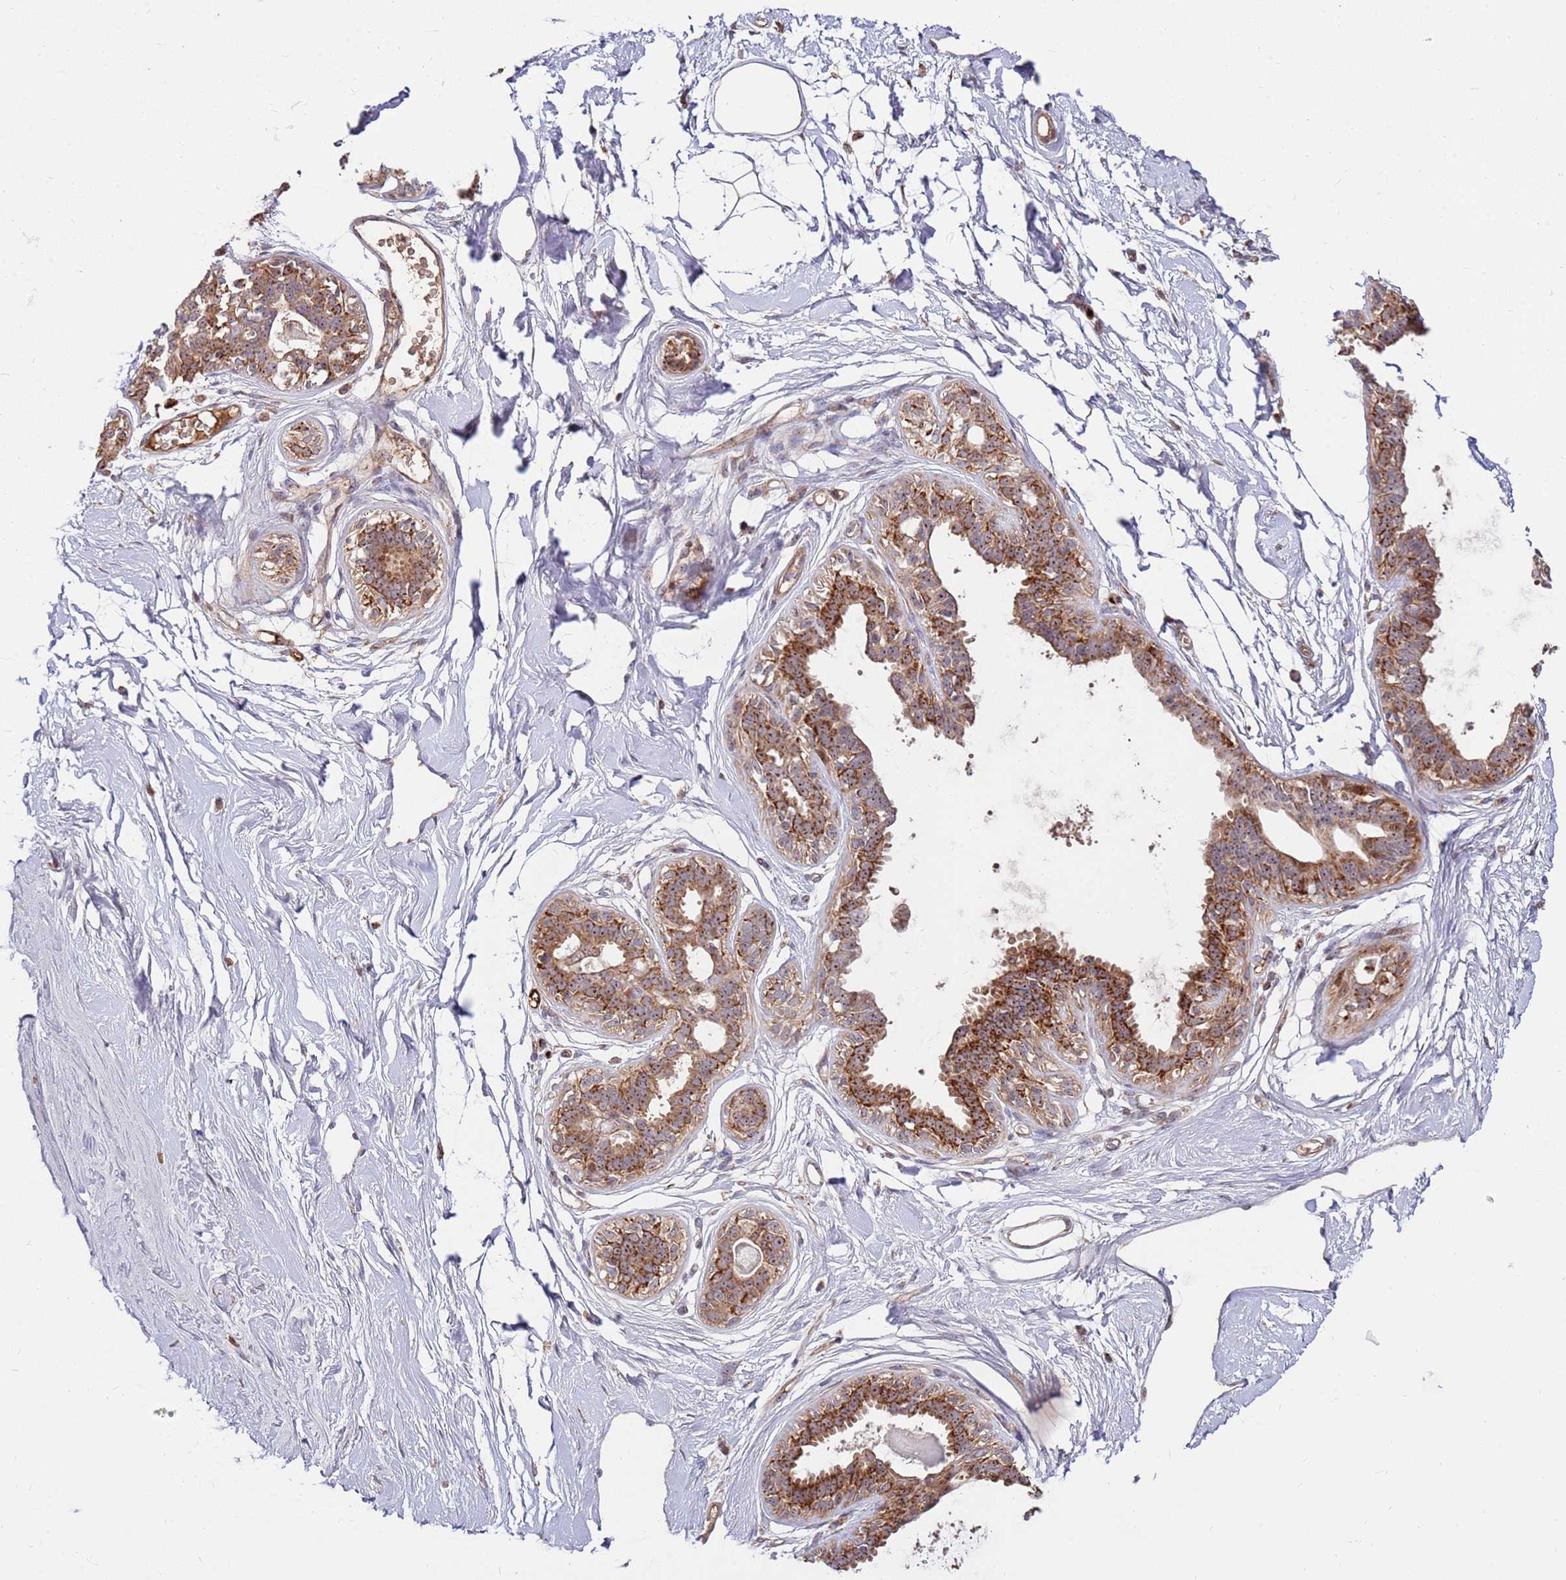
{"staining": {"intensity": "strong", "quantity": ">75%", "location": "cytoplasmic/membranous,nuclear"}, "tissue": "breast", "cell_type": "Glandular cells", "image_type": "normal", "snomed": [{"axis": "morphology", "description": "Normal tissue, NOS"}, {"axis": "topography", "description": "Breast"}], "caption": "Breast stained with DAB (3,3'-diaminobenzidine) immunohistochemistry (IHC) exhibits high levels of strong cytoplasmic/membranous,nuclear positivity in approximately >75% of glandular cells.", "gene": "KIF25", "patient": {"sex": "female", "age": 45}}